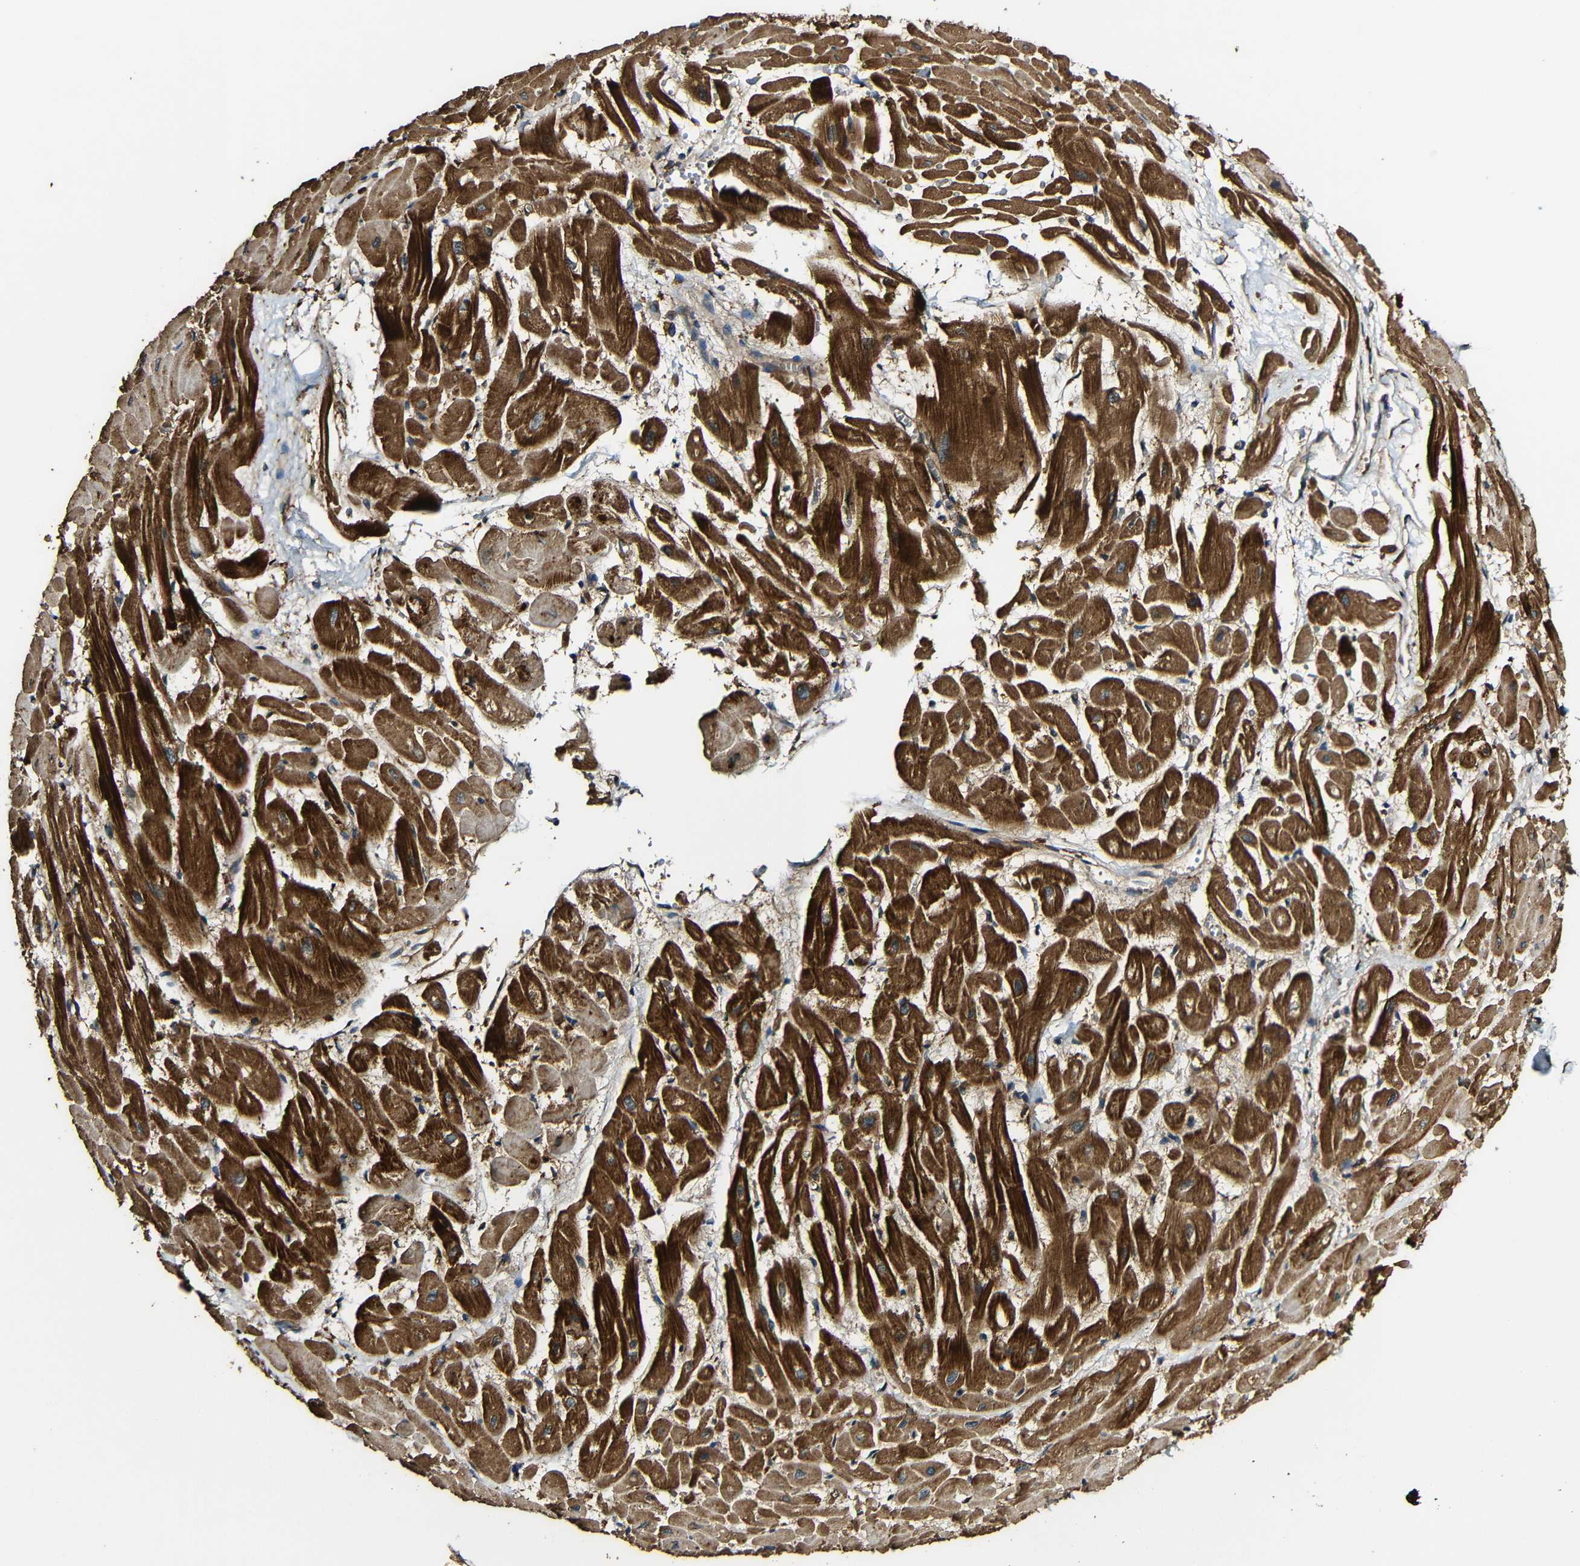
{"staining": {"intensity": "strong", "quantity": ">75%", "location": "cytoplasmic/membranous"}, "tissue": "heart muscle", "cell_type": "Cardiomyocytes", "image_type": "normal", "snomed": [{"axis": "morphology", "description": "Normal tissue, NOS"}, {"axis": "topography", "description": "Heart"}], "caption": "Immunohistochemistry photomicrograph of normal heart muscle: human heart muscle stained using IHC displays high levels of strong protein expression localized specifically in the cytoplasmic/membranous of cardiomyocytes, appearing as a cytoplasmic/membranous brown color.", "gene": "CASP8", "patient": {"sex": "female", "age": 19}}